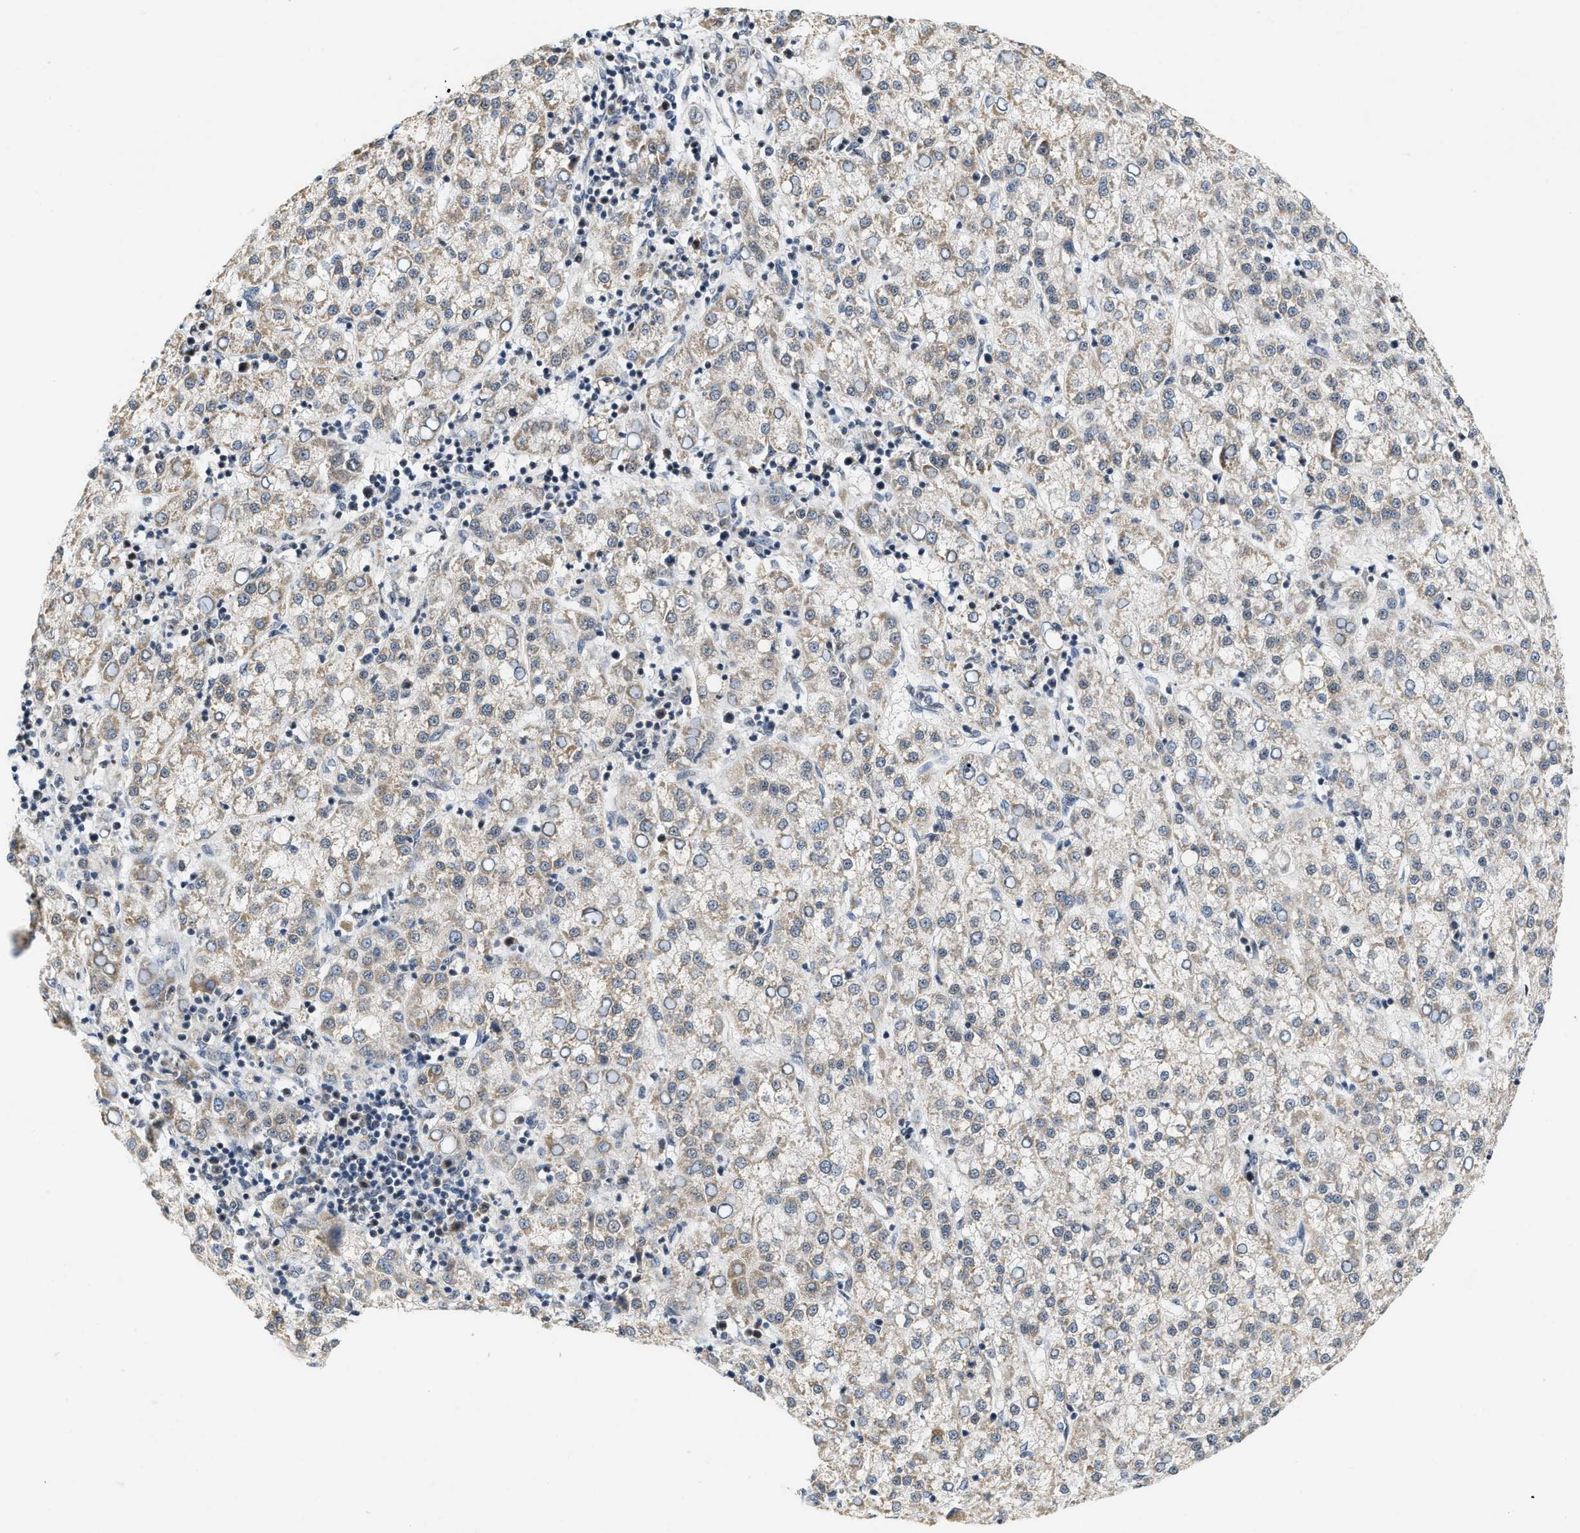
{"staining": {"intensity": "weak", "quantity": "25%-75%", "location": "cytoplasmic/membranous"}, "tissue": "liver cancer", "cell_type": "Tumor cells", "image_type": "cancer", "snomed": [{"axis": "morphology", "description": "Carcinoma, Hepatocellular, NOS"}, {"axis": "topography", "description": "Liver"}], "caption": "The photomicrograph exhibits immunohistochemical staining of liver hepatocellular carcinoma. There is weak cytoplasmic/membranous expression is seen in approximately 25%-75% of tumor cells.", "gene": "GIGYF1", "patient": {"sex": "female", "age": 58}}